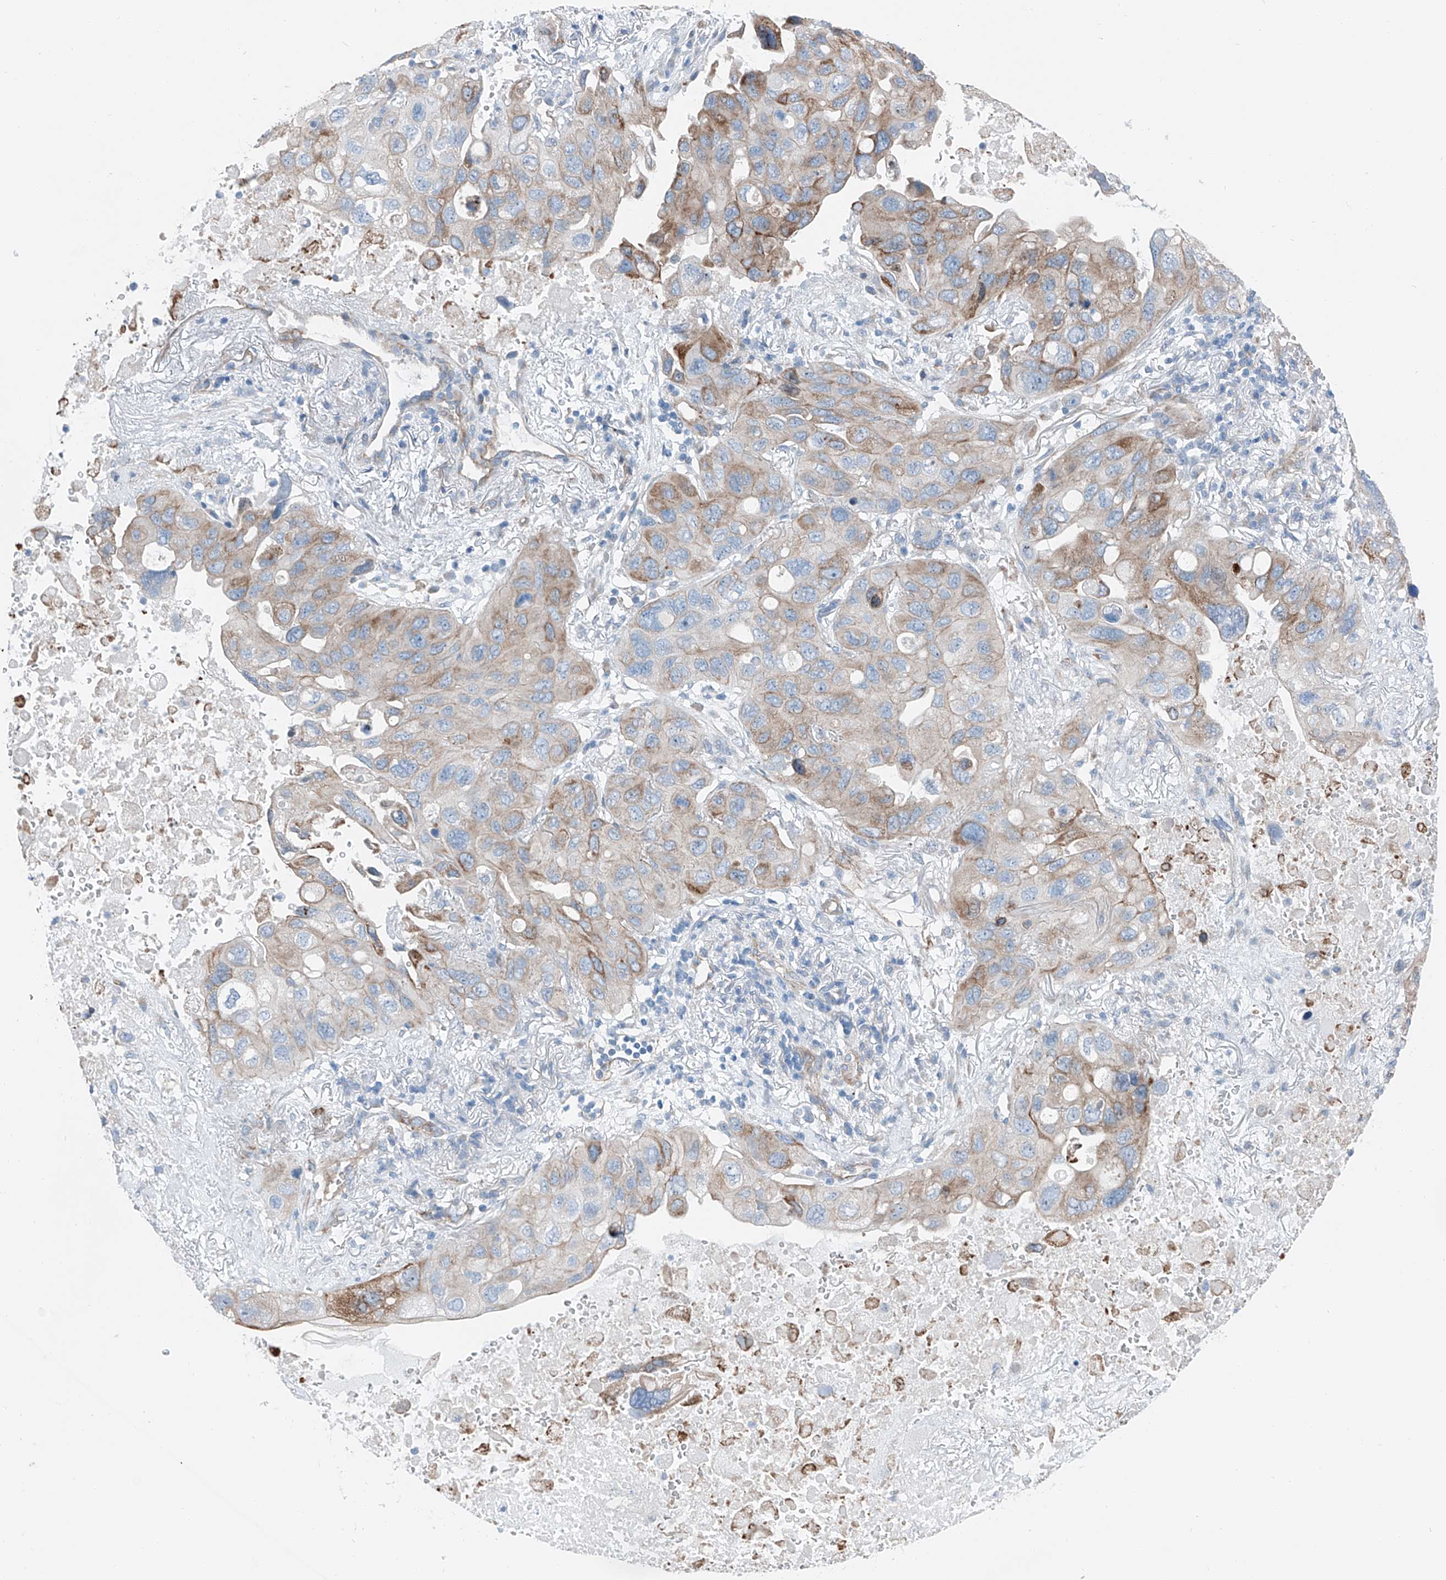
{"staining": {"intensity": "moderate", "quantity": "<25%", "location": "cytoplasmic/membranous"}, "tissue": "lung cancer", "cell_type": "Tumor cells", "image_type": "cancer", "snomed": [{"axis": "morphology", "description": "Squamous cell carcinoma, NOS"}, {"axis": "topography", "description": "Lung"}], "caption": "Moderate cytoplasmic/membranous protein staining is appreciated in about <25% of tumor cells in lung squamous cell carcinoma.", "gene": "THEMIS2", "patient": {"sex": "female", "age": 73}}